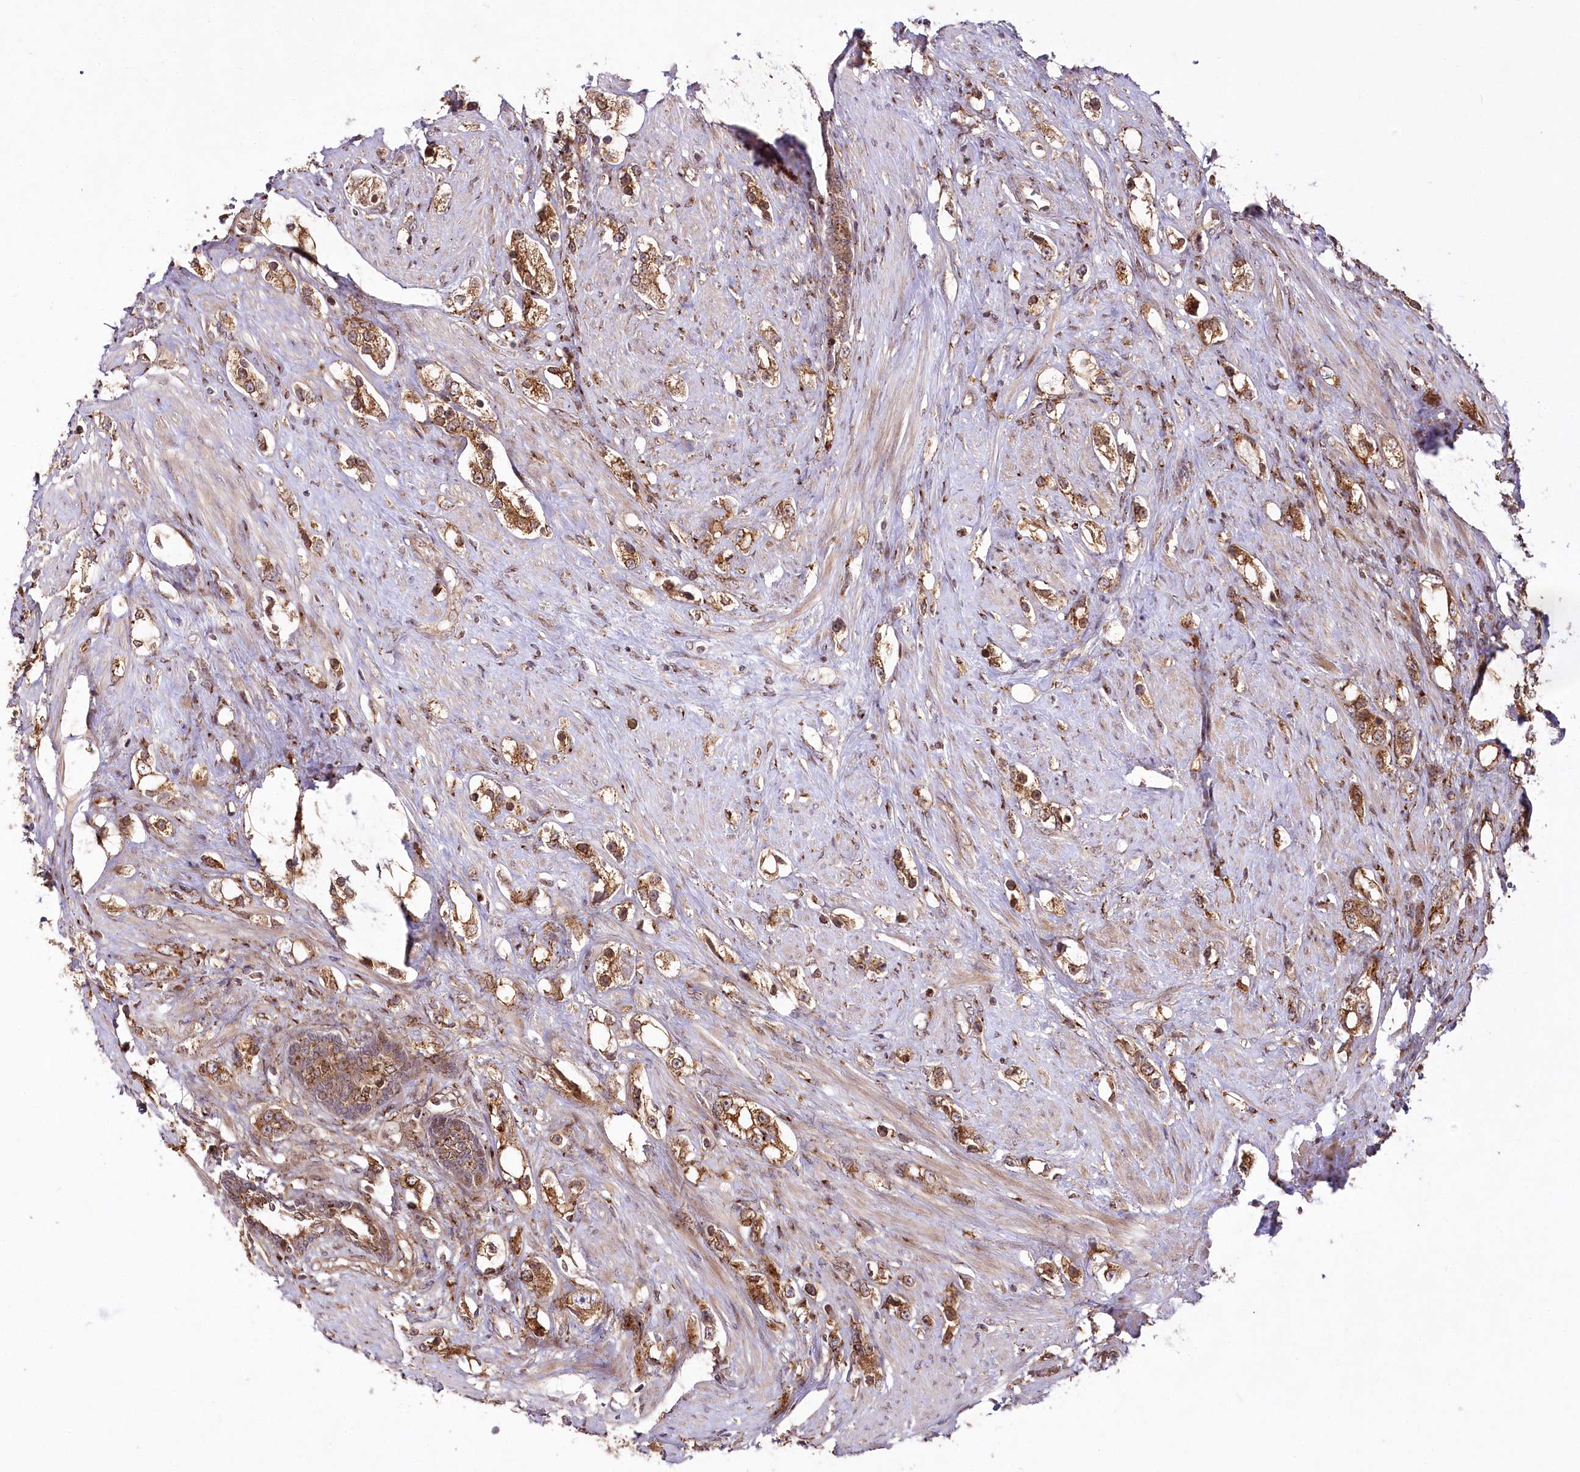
{"staining": {"intensity": "moderate", "quantity": ">75%", "location": "cytoplasmic/membranous,nuclear"}, "tissue": "prostate cancer", "cell_type": "Tumor cells", "image_type": "cancer", "snomed": [{"axis": "morphology", "description": "Adenocarcinoma, High grade"}, {"axis": "topography", "description": "Prostate"}], "caption": "This photomicrograph shows adenocarcinoma (high-grade) (prostate) stained with IHC to label a protein in brown. The cytoplasmic/membranous and nuclear of tumor cells show moderate positivity for the protein. Nuclei are counter-stained blue.", "gene": "COPG1", "patient": {"sex": "male", "age": 63}}